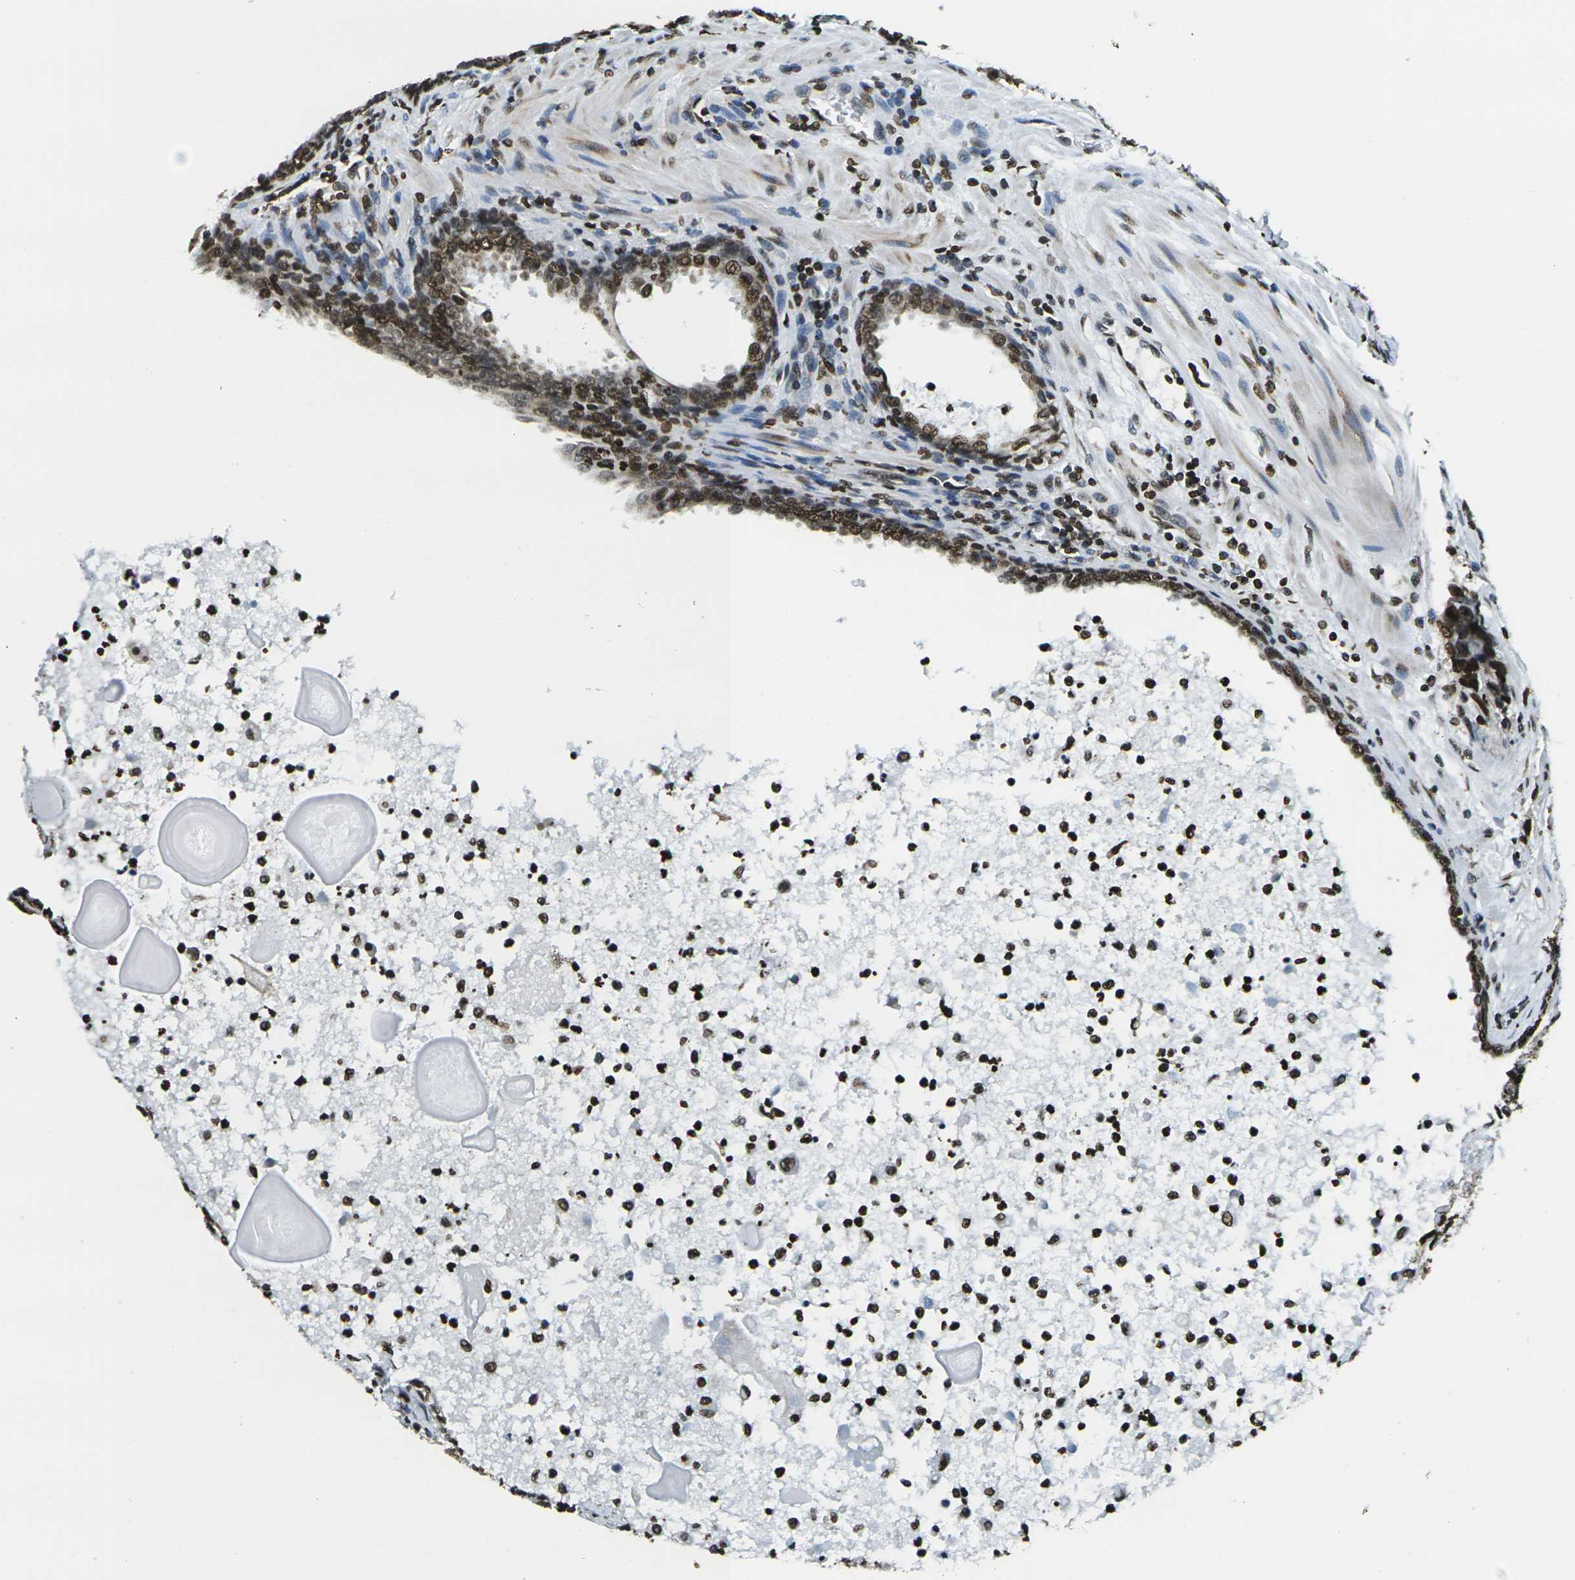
{"staining": {"intensity": "strong", "quantity": ">75%", "location": "nuclear"}, "tissue": "prostate cancer", "cell_type": "Tumor cells", "image_type": "cancer", "snomed": [{"axis": "morphology", "description": "Adenocarcinoma, High grade"}, {"axis": "topography", "description": "Prostate"}], "caption": "A high-resolution photomicrograph shows immunohistochemistry (IHC) staining of prostate cancer (adenocarcinoma (high-grade)), which demonstrates strong nuclear positivity in about >75% of tumor cells.", "gene": "H1-2", "patient": {"sex": "male", "age": 58}}